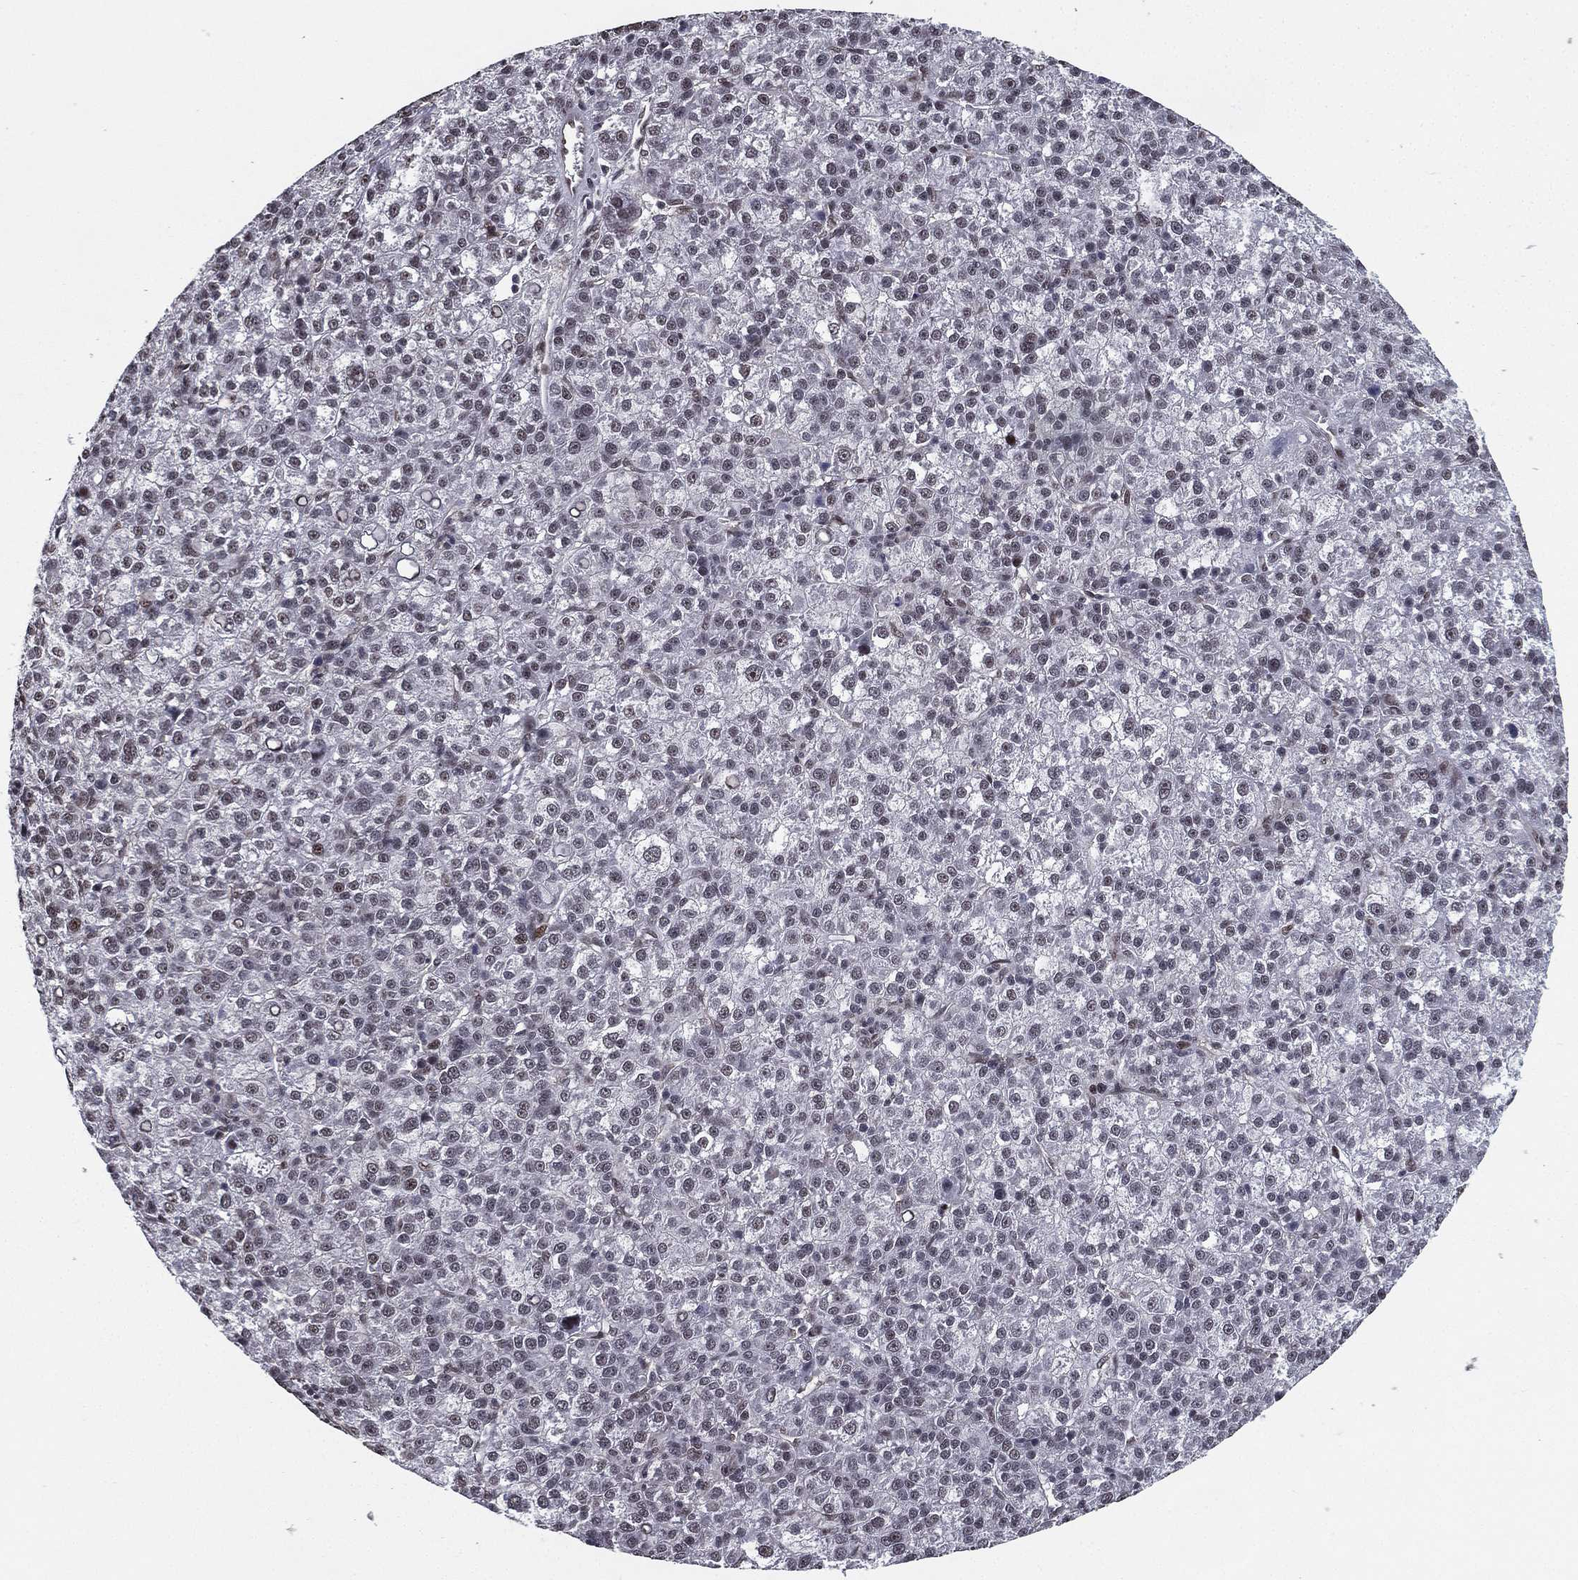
{"staining": {"intensity": "strong", "quantity": "<25%", "location": "nuclear"}, "tissue": "liver cancer", "cell_type": "Tumor cells", "image_type": "cancer", "snomed": [{"axis": "morphology", "description": "Carcinoma, Hepatocellular, NOS"}, {"axis": "topography", "description": "Liver"}], "caption": "Liver cancer (hepatocellular carcinoma) tissue shows strong nuclear positivity in about <25% of tumor cells, visualized by immunohistochemistry. (brown staining indicates protein expression, while blue staining denotes nuclei).", "gene": "RARB", "patient": {"sex": "female", "age": 60}}